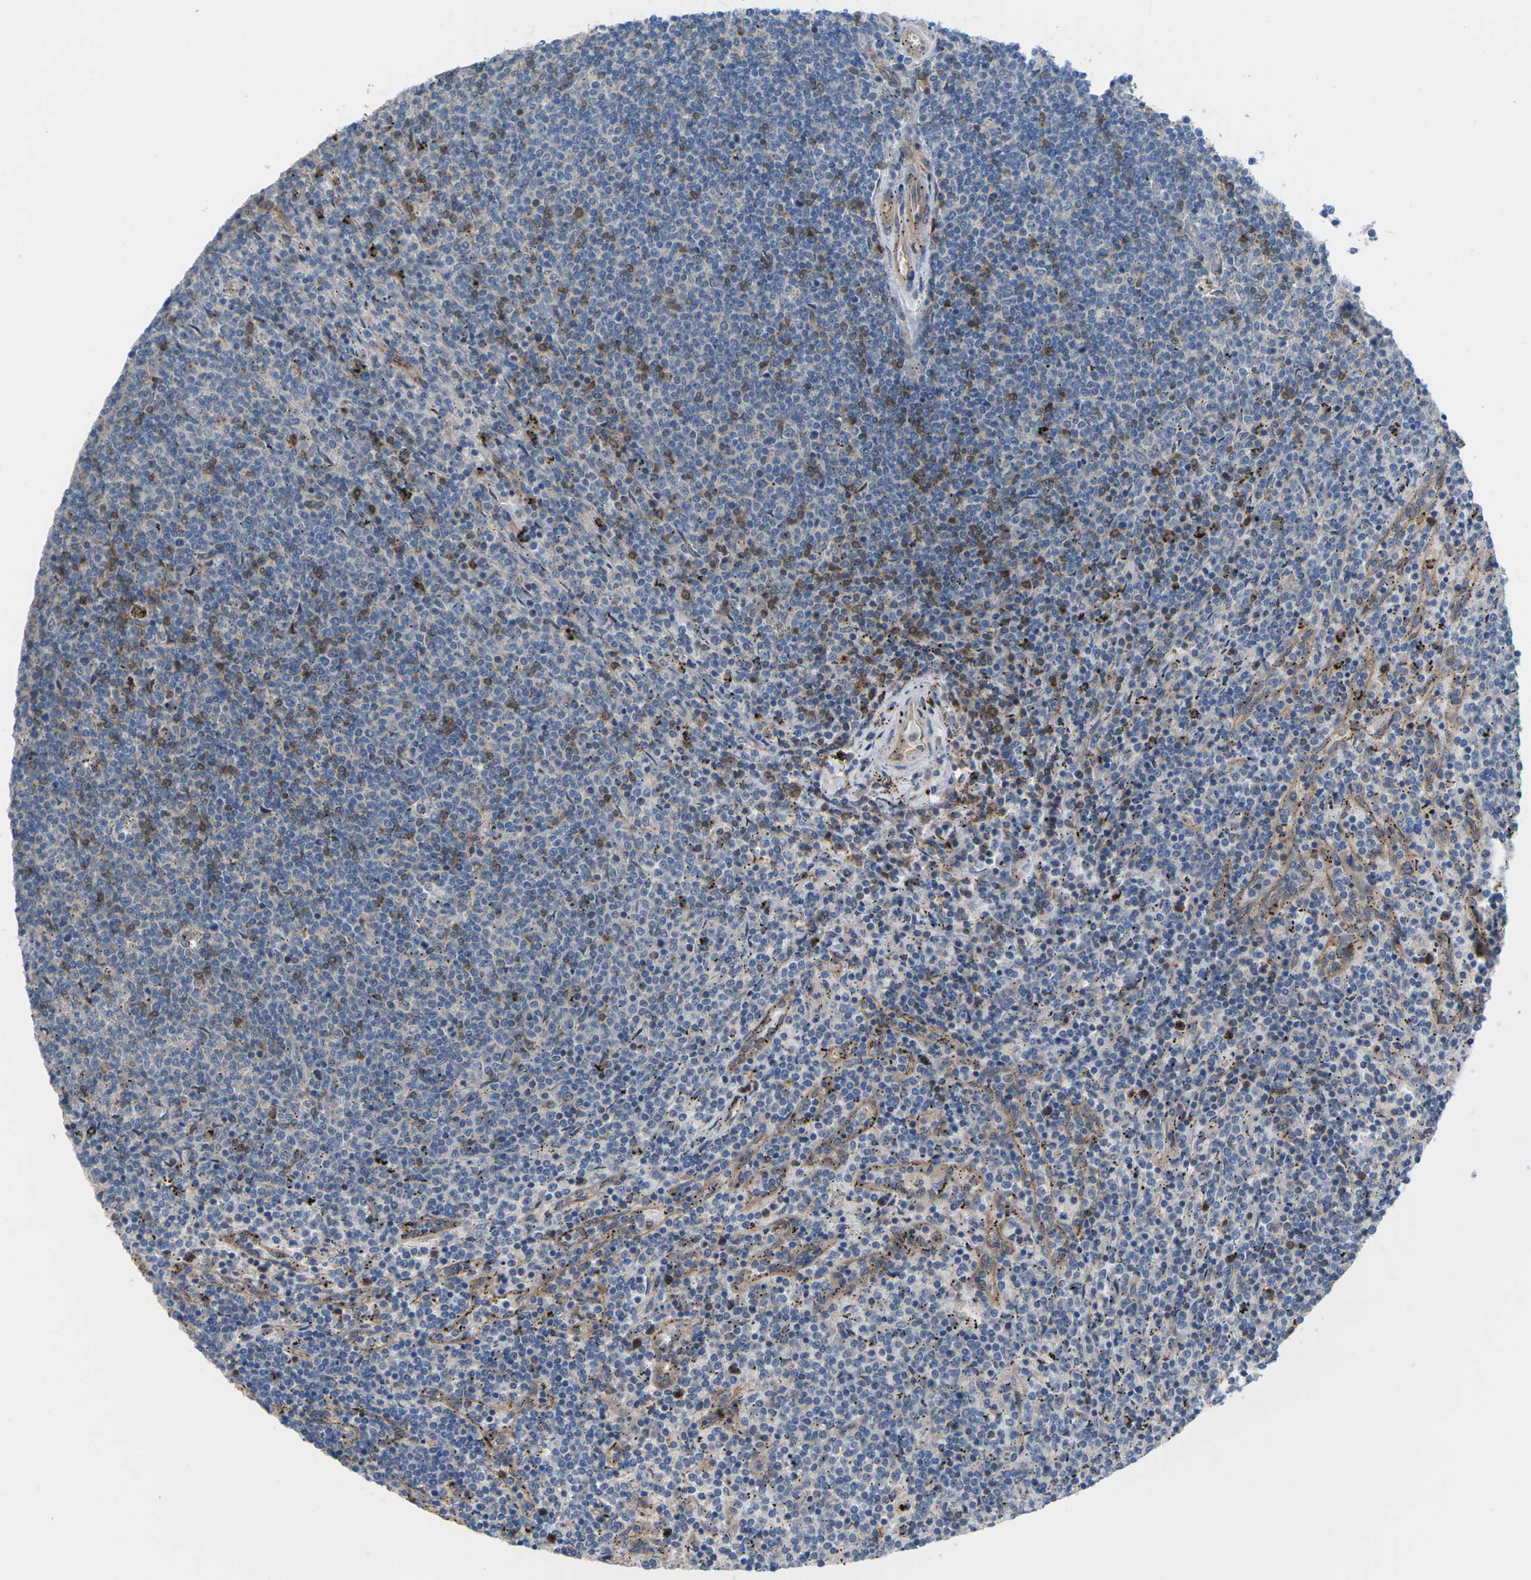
{"staining": {"intensity": "moderate", "quantity": "<25%", "location": "cytoplasmic/membranous"}, "tissue": "lymphoma", "cell_type": "Tumor cells", "image_type": "cancer", "snomed": [{"axis": "morphology", "description": "Malignant lymphoma, non-Hodgkin's type, Low grade"}, {"axis": "topography", "description": "Spleen"}], "caption": "Immunohistochemical staining of lymphoma reveals low levels of moderate cytoplasmic/membranous positivity in about <25% of tumor cells.", "gene": "TIAM1", "patient": {"sex": "female", "age": 50}}